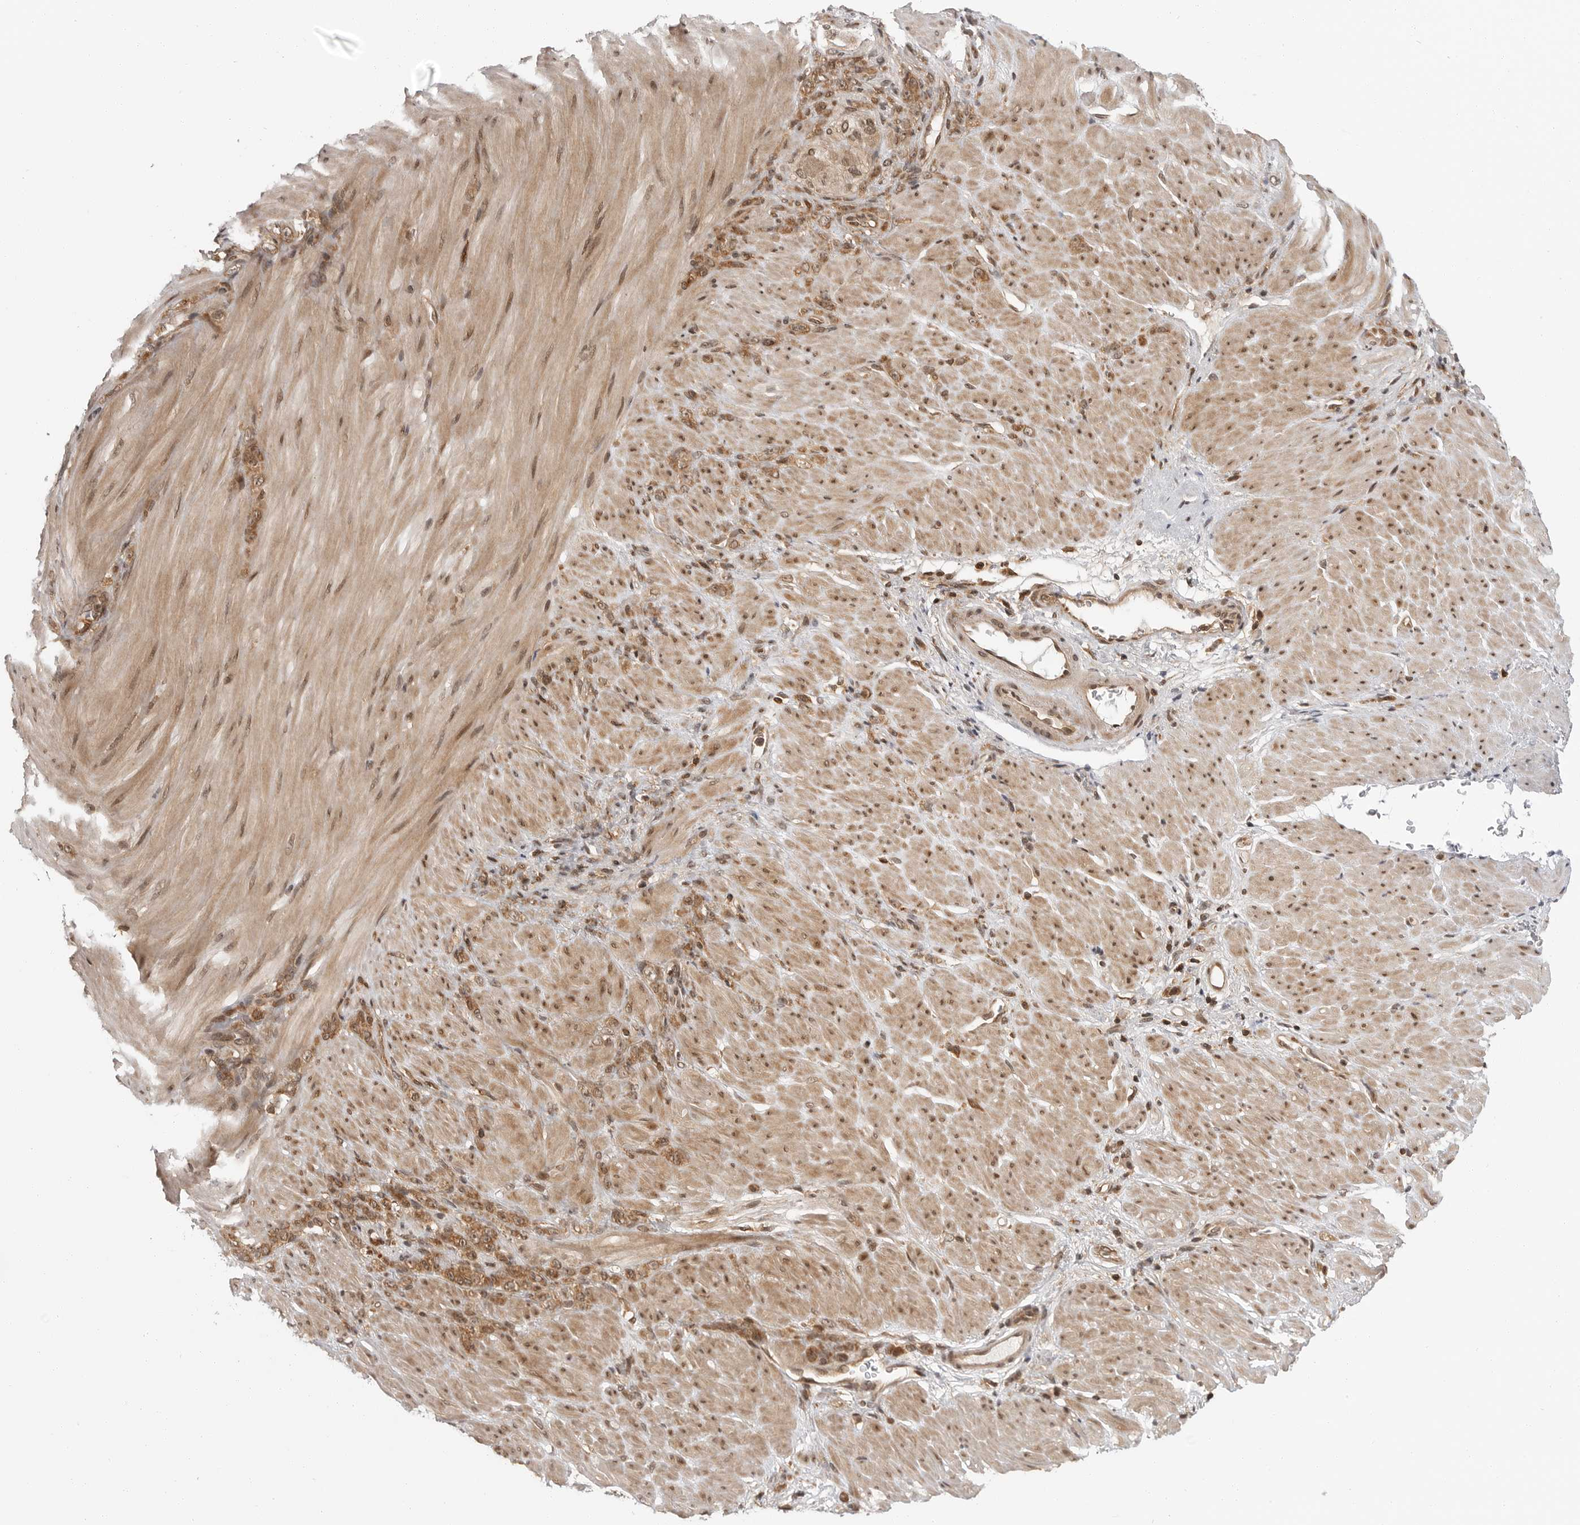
{"staining": {"intensity": "moderate", "quantity": ">75%", "location": "cytoplasmic/membranous"}, "tissue": "stomach cancer", "cell_type": "Tumor cells", "image_type": "cancer", "snomed": [{"axis": "morphology", "description": "Normal tissue, NOS"}, {"axis": "morphology", "description": "Adenocarcinoma, NOS"}, {"axis": "topography", "description": "Stomach"}], "caption": "A brown stain highlights moderate cytoplasmic/membranous staining of a protein in stomach cancer tumor cells.", "gene": "SZRD1", "patient": {"sex": "male", "age": 82}}